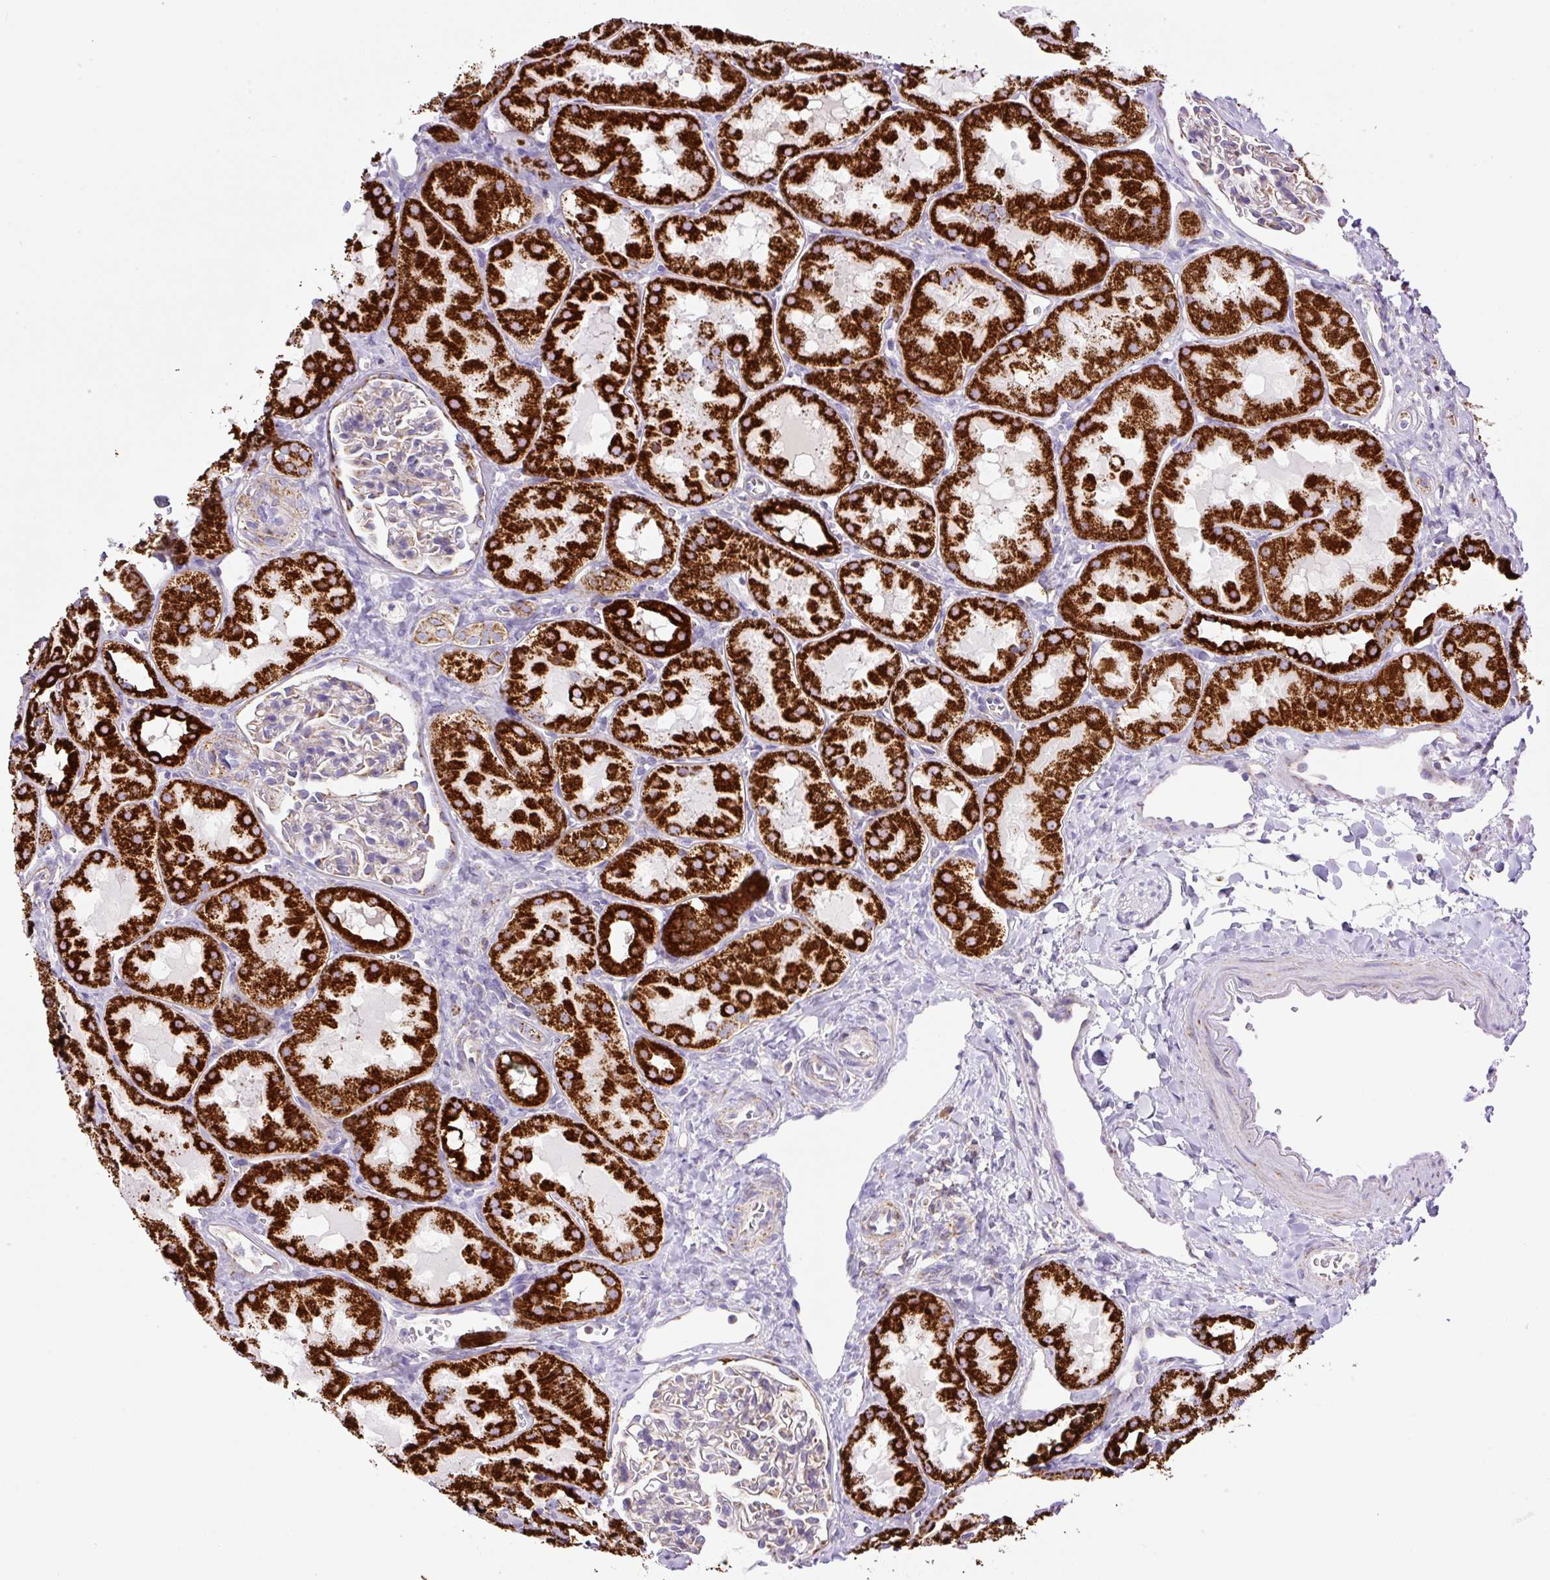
{"staining": {"intensity": "negative", "quantity": "none", "location": "none"}, "tissue": "kidney", "cell_type": "Cells in glomeruli", "image_type": "normal", "snomed": [{"axis": "morphology", "description": "Normal tissue, NOS"}, {"axis": "topography", "description": "Kidney"}, {"axis": "topography", "description": "Urinary bladder"}], "caption": "Immunohistochemistry of unremarkable human kidney displays no positivity in cells in glomeruli. (Brightfield microscopy of DAB immunohistochemistry at high magnification).", "gene": "NF1", "patient": {"sex": "male", "age": 16}}